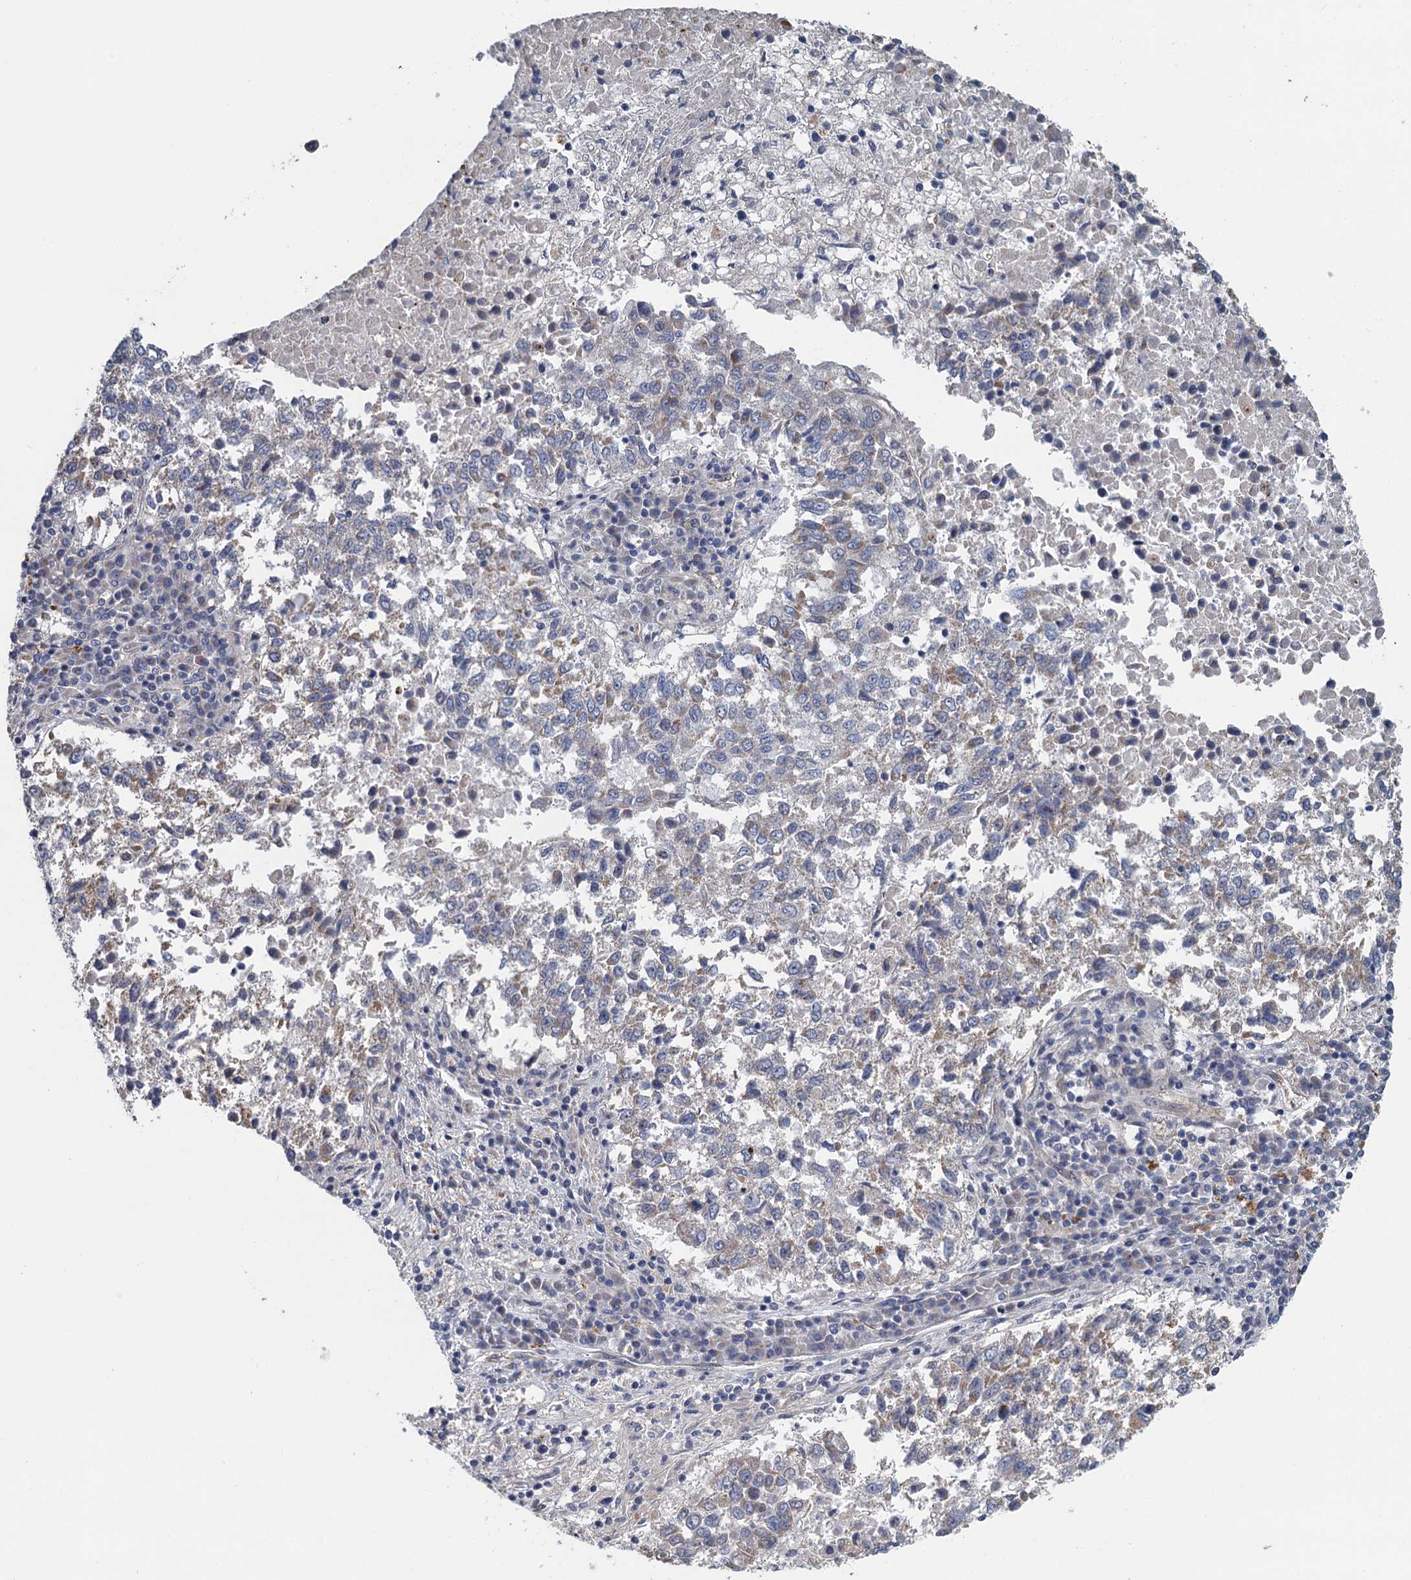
{"staining": {"intensity": "negative", "quantity": "none", "location": "none"}, "tissue": "lung cancer", "cell_type": "Tumor cells", "image_type": "cancer", "snomed": [{"axis": "morphology", "description": "Squamous cell carcinoma, NOS"}, {"axis": "topography", "description": "Lung"}], "caption": "Immunohistochemistry of lung squamous cell carcinoma displays no expression in tumor cells.", "gene": "KBTBD8", "patient": {"sex": "male", "age": 73}}